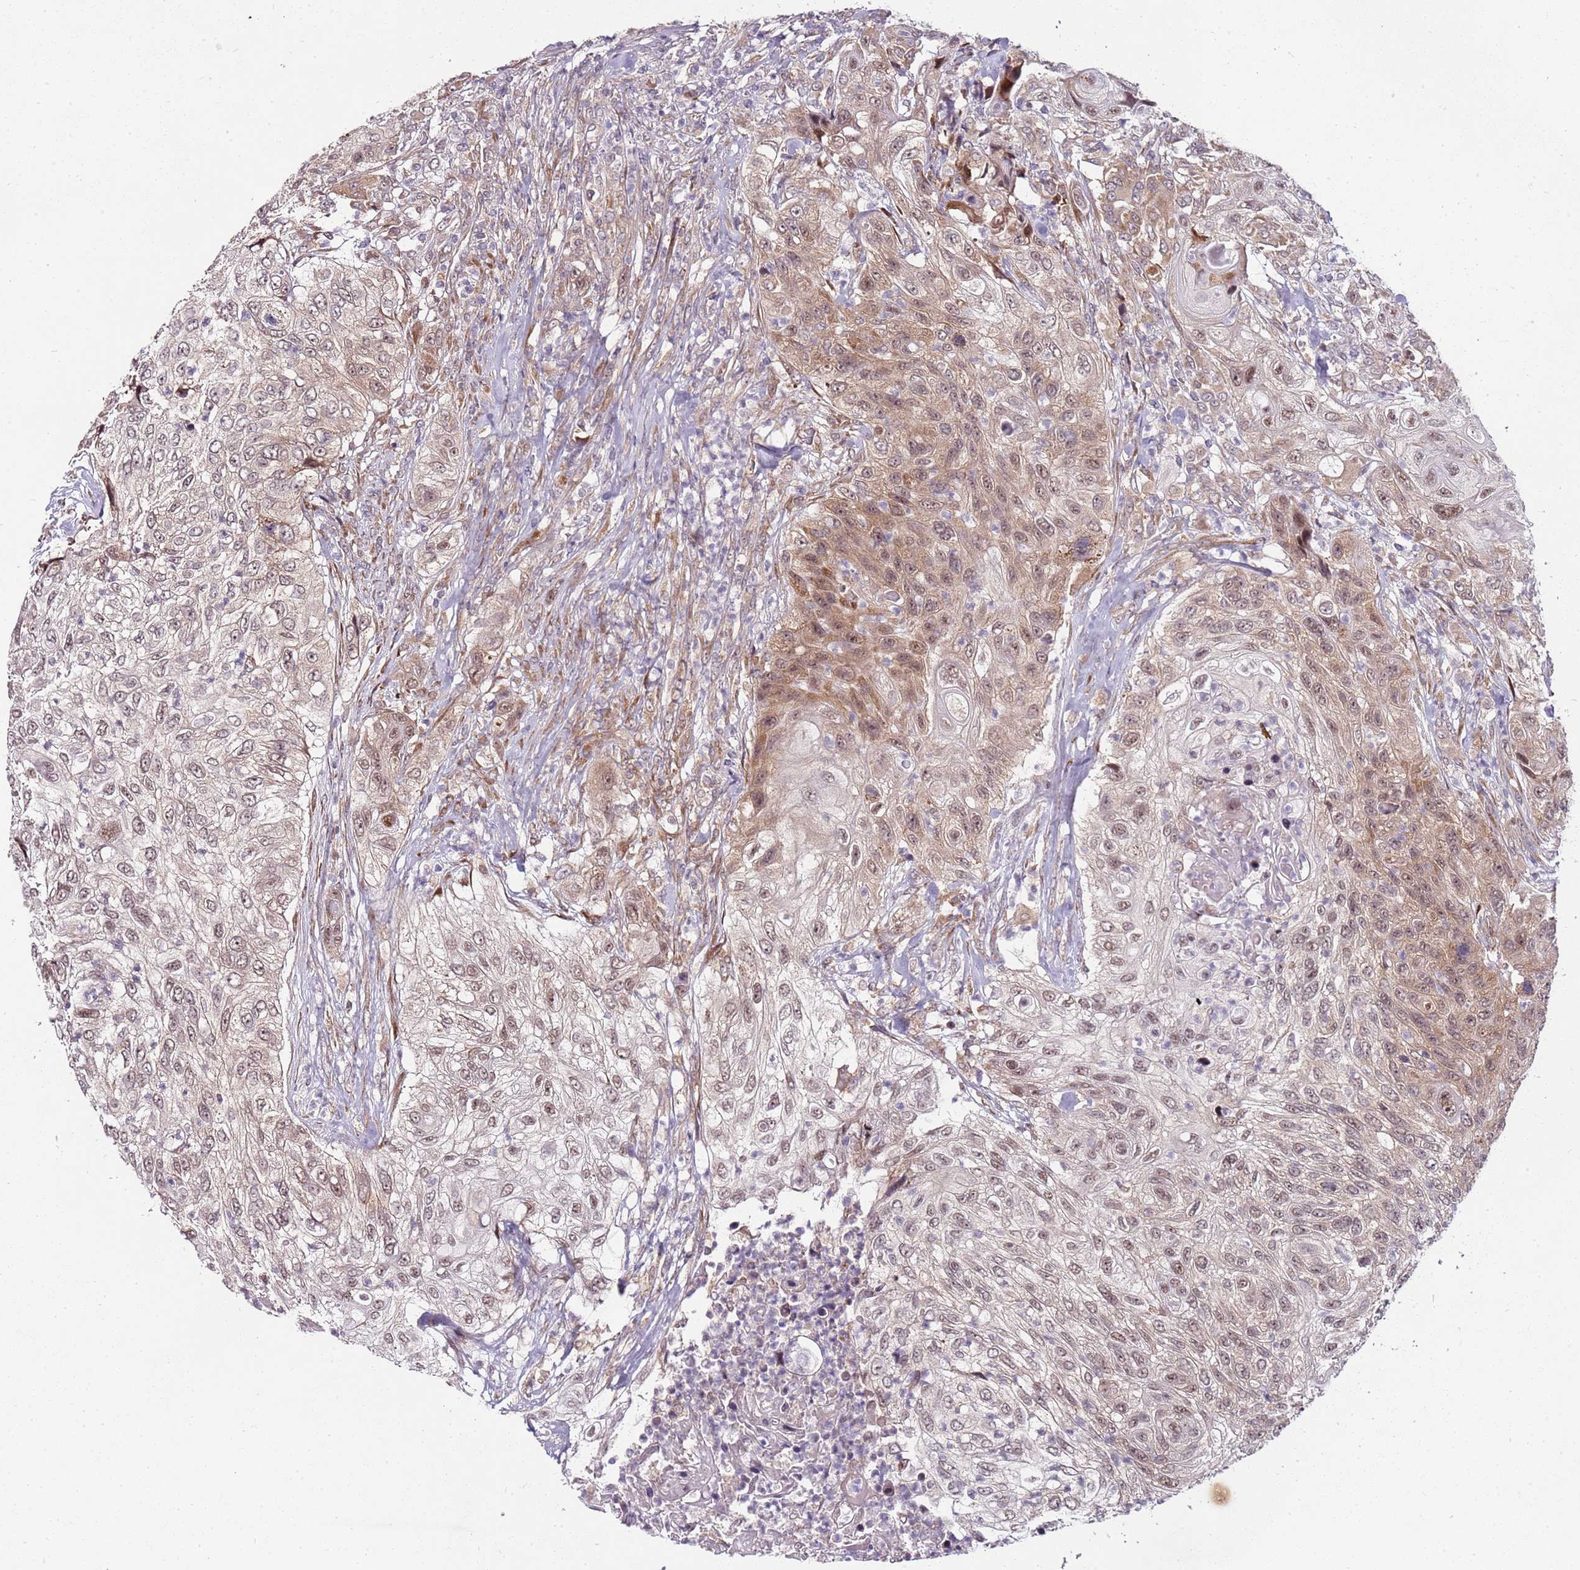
{"staining": {"intensity": "weak", "quantity": ">75%", "location": "cytoplasmic/membranous,nuclear"}, "tissue": "urothelial cancer", "cell_type": "Tumor cells", "image_type": "cancer", "snomed": [{"axis": "morphology", "description": "Urothelial carcinoma, High grade"}, {"axis": "topography", "description": "Urinary bladder"}], "caption": "A histopathology image showing weak cytoplasmic/membranous and nuclear expression in about >75% of tumor cells in urothelial cancer, as visualized by brown immunohistochemical staining.", "gene": "FBXL22", "patient": {"sex": "female", "age": 60}}